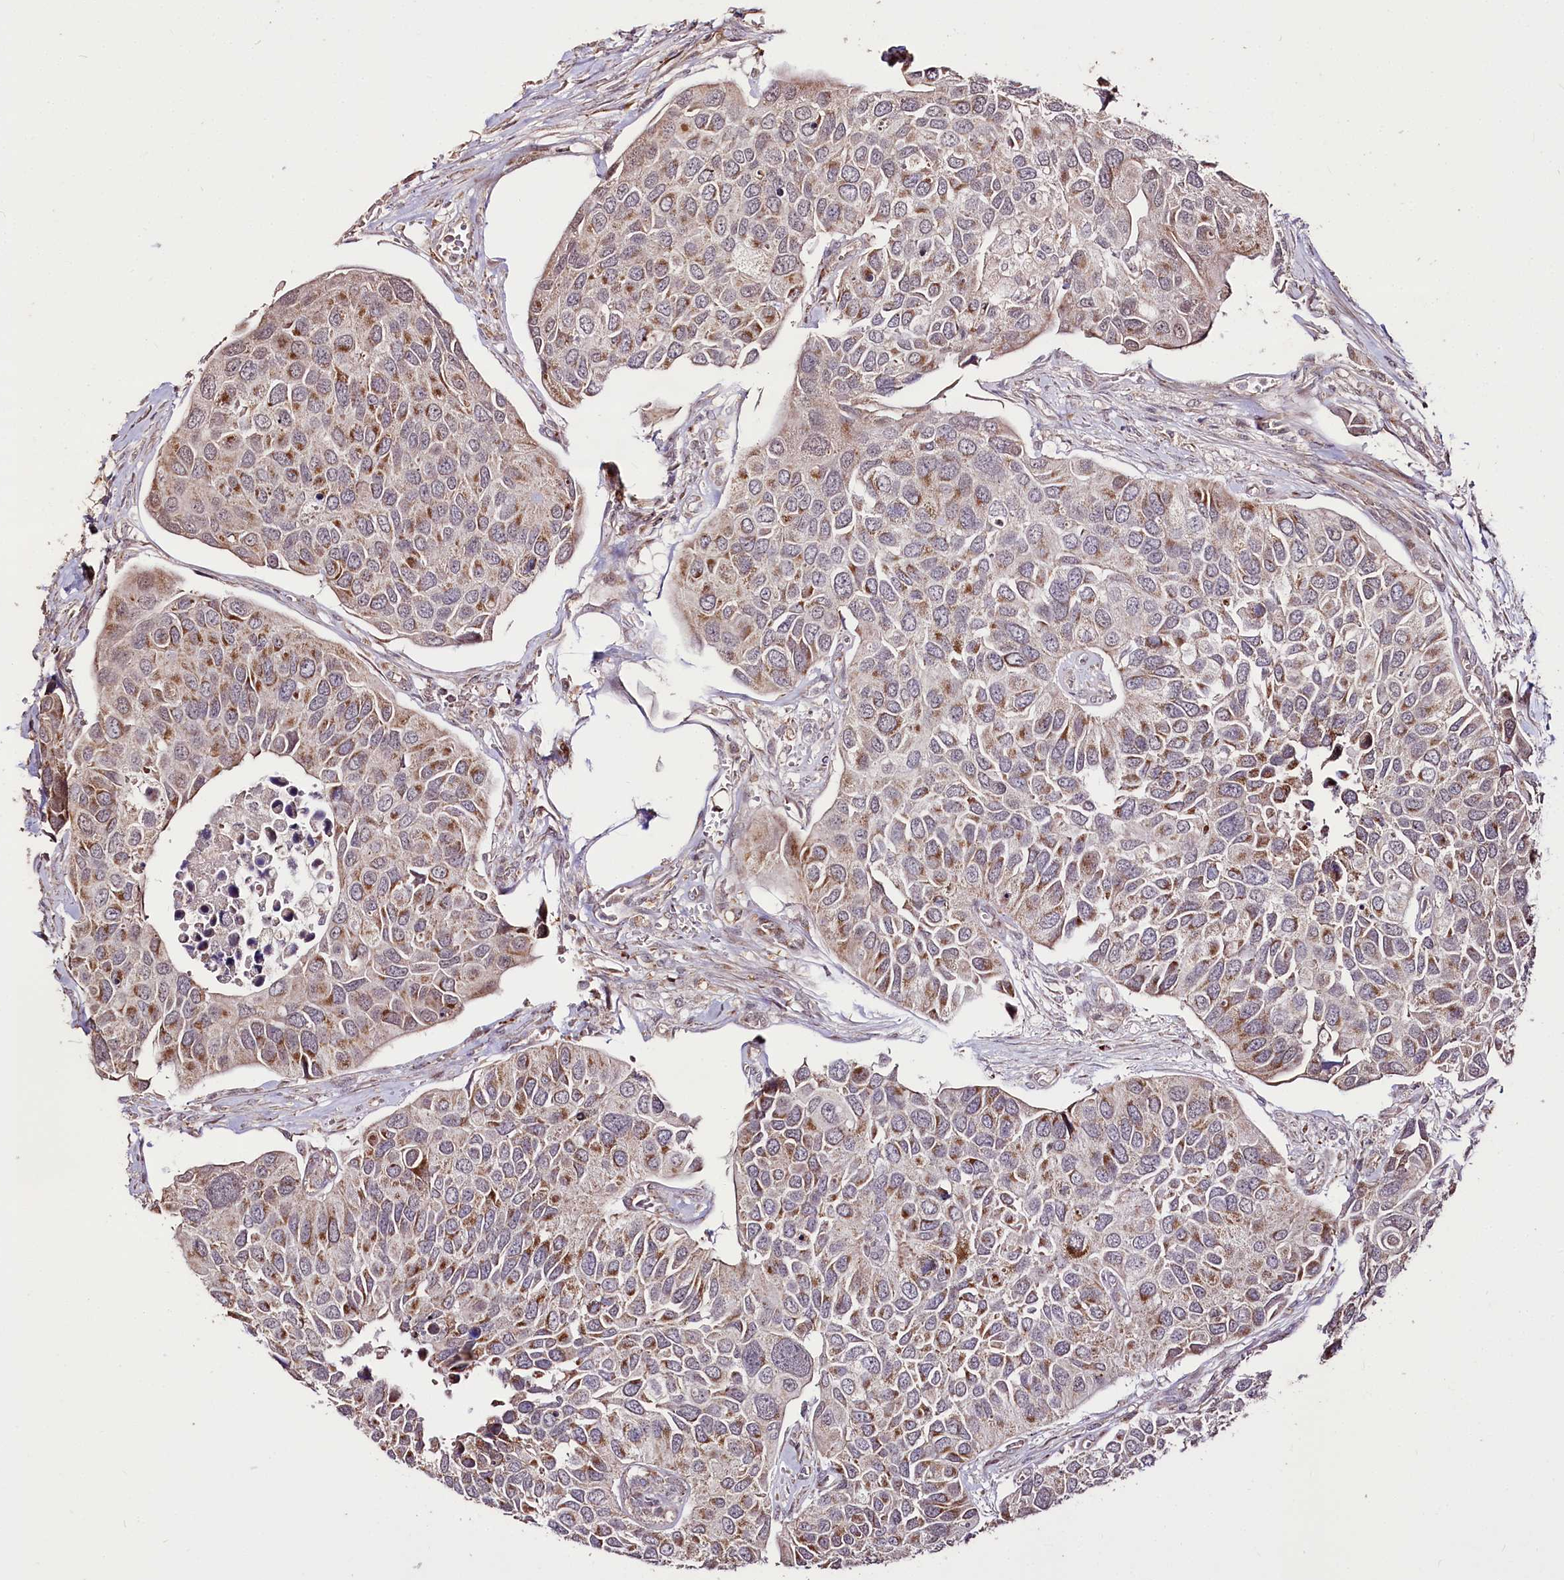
{"staining": {"intensity": "moderate", "quantity": ">75%", "location": "cytoplasmic/membranous"}, "tissue": "urothelial cancer", "cell_type": "Tumor cells", "image_type": "cancer", "snomed": [{"axis": "morphology", "description": "Urothelial carcinoma, High grade"}, {"axis": "topography", "description": "Urinary bladder"}], "caption": "Moderate cytoplasmic/membranous protein expression is appreciated in approximately >75% of tumor cells in high-grade urothelial carcinoma. (brown staining indicates protein expression, while blue staining denotes nuclei).", "gene": "CARD19", "patient": {"sex": "male", "age": 74}}